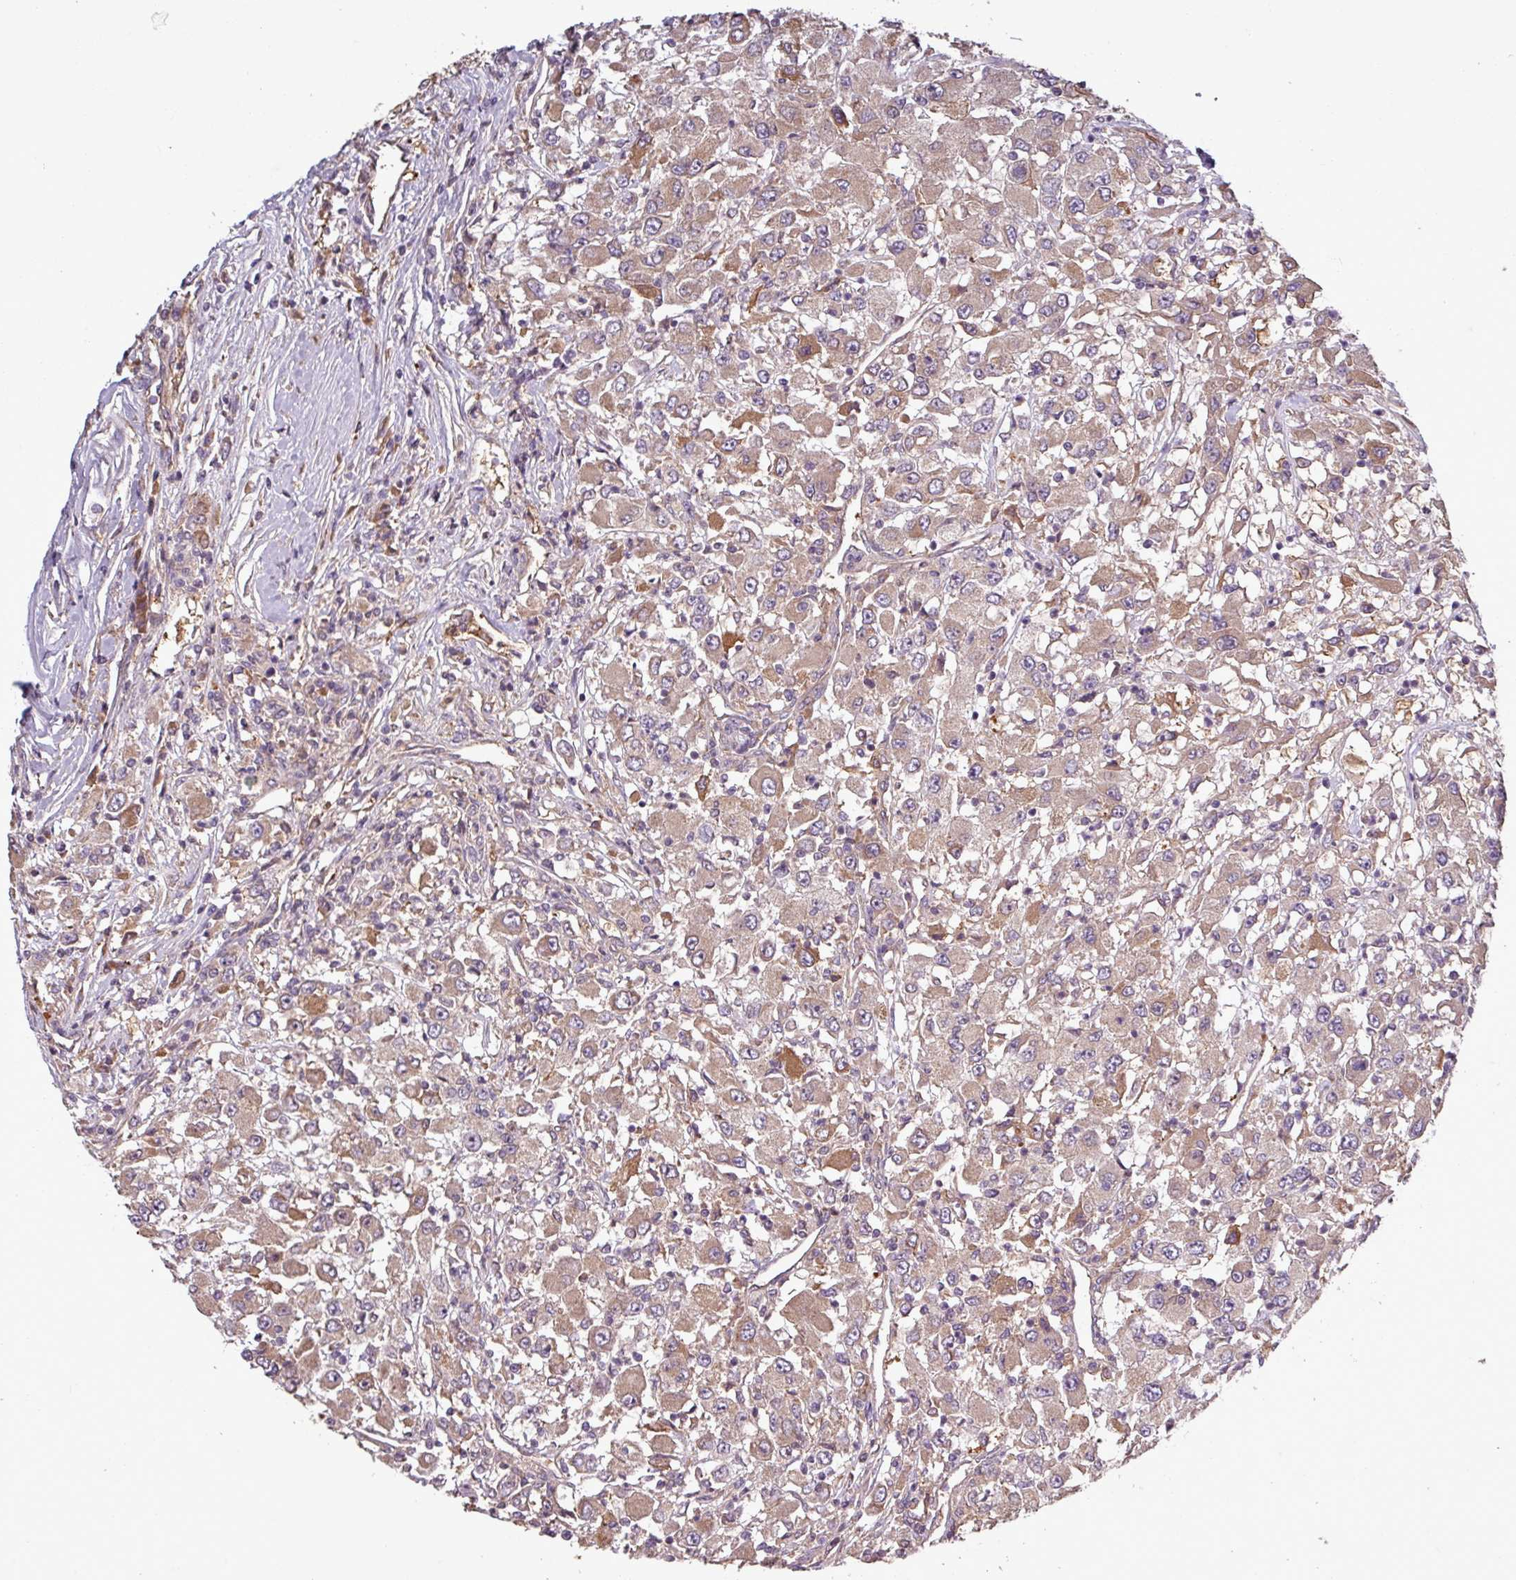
{"staining": {"intensity": "weak", "quantity": ">75%", "location": "cytoplasmic/membranous"}, "tissue": "renal cancer", "cell_type": "Tumor cells", "image_type": "cancer", "snomed": [{"axis": "morphology", "description": "Adenocarcinoma, NOS"}, {"axis": "topography", "description": "Kidney"}], "caption": "A high-resolution image shows immunohistochemistry (IHC) staining of renal adenocarcinoma, which displays weak cytoplasmic/membranous staining in about >75% of tumor cells.", "gene": "SIRPB2", "patient": {"sex": "female", "age": 67}}